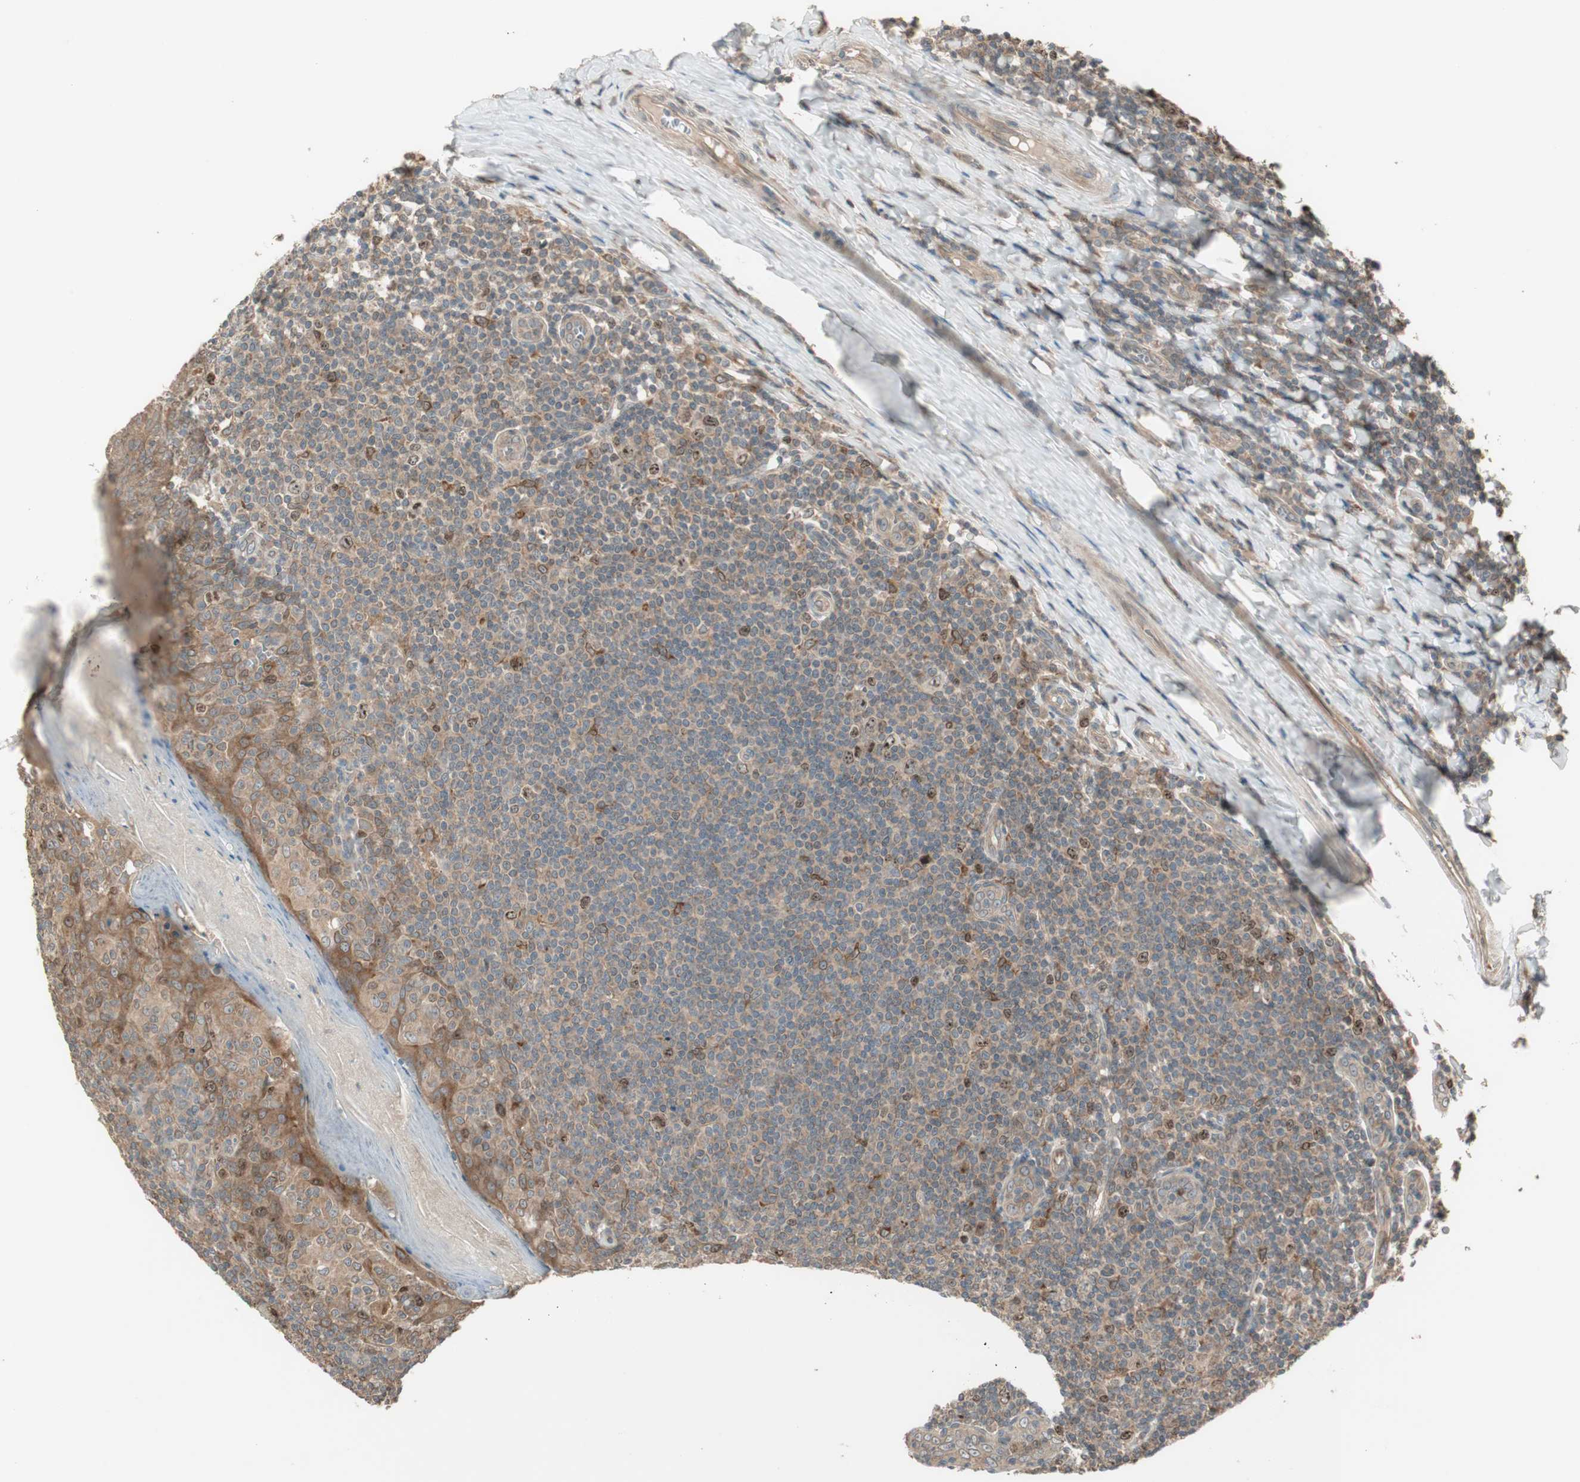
{"staining": {"intensity": "moderate", "quantity": ">75%", "location": "cytoplasmic/membranous"}, "tissue": "tonsil", "cell_type": "Germinal center cells", "image_type": "normal", "snomed": [{"axis": "morphology", "description": "Normal tissue, NOS"}, {"axis": "topography", "description": "Tonsil"}], "caption": "Tonsil stained with a brown dye reveals moderate cytoplasmic/membranous positive positivity in about >75% of germinal center cells.", "gene": "ATP6AP2", "patient": {"sex": "male", "age": 31}}